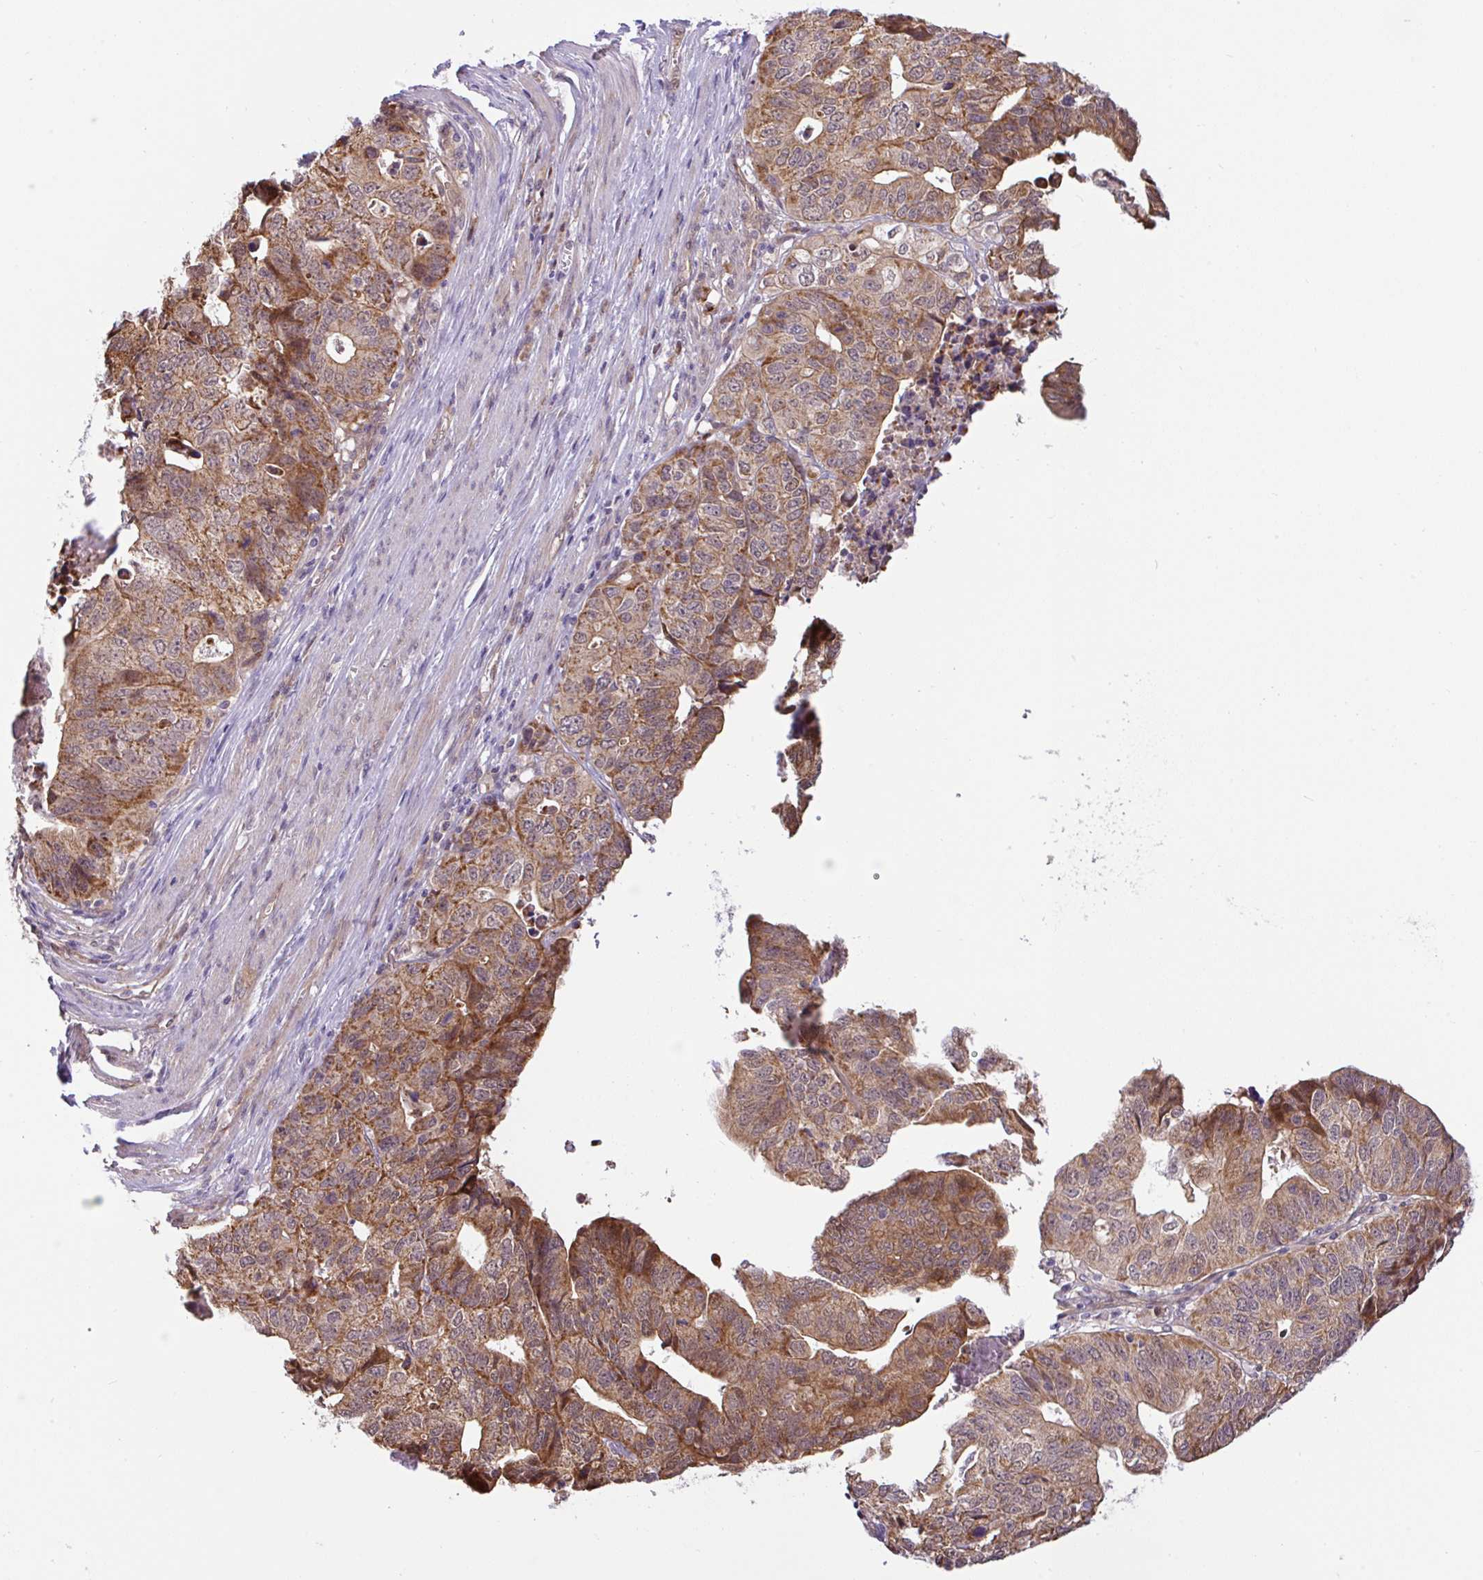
{"staining": {"intensity": "moderate", "quantity": ">75%", "location": "cytoplasmic/membranous"}, "tissue": "stomach cancer", "cell_type": "Tumor cells", "image_type": "cancer", "snomed": [{"axis": "morphology", "description": "Adenocarcinoma, NOS"}, {"axis": "topography", "description": "Stomach, upper"}], "caption": "There is medium levels of moderate cytoplasmic/membranous positivity in tumor cells of adenocarcinoma (stomach), as demonstrated by immunohistochemical staining (brown color).", "gene": "DLEU7", "patient": {"sex": "female", "age": 67}}